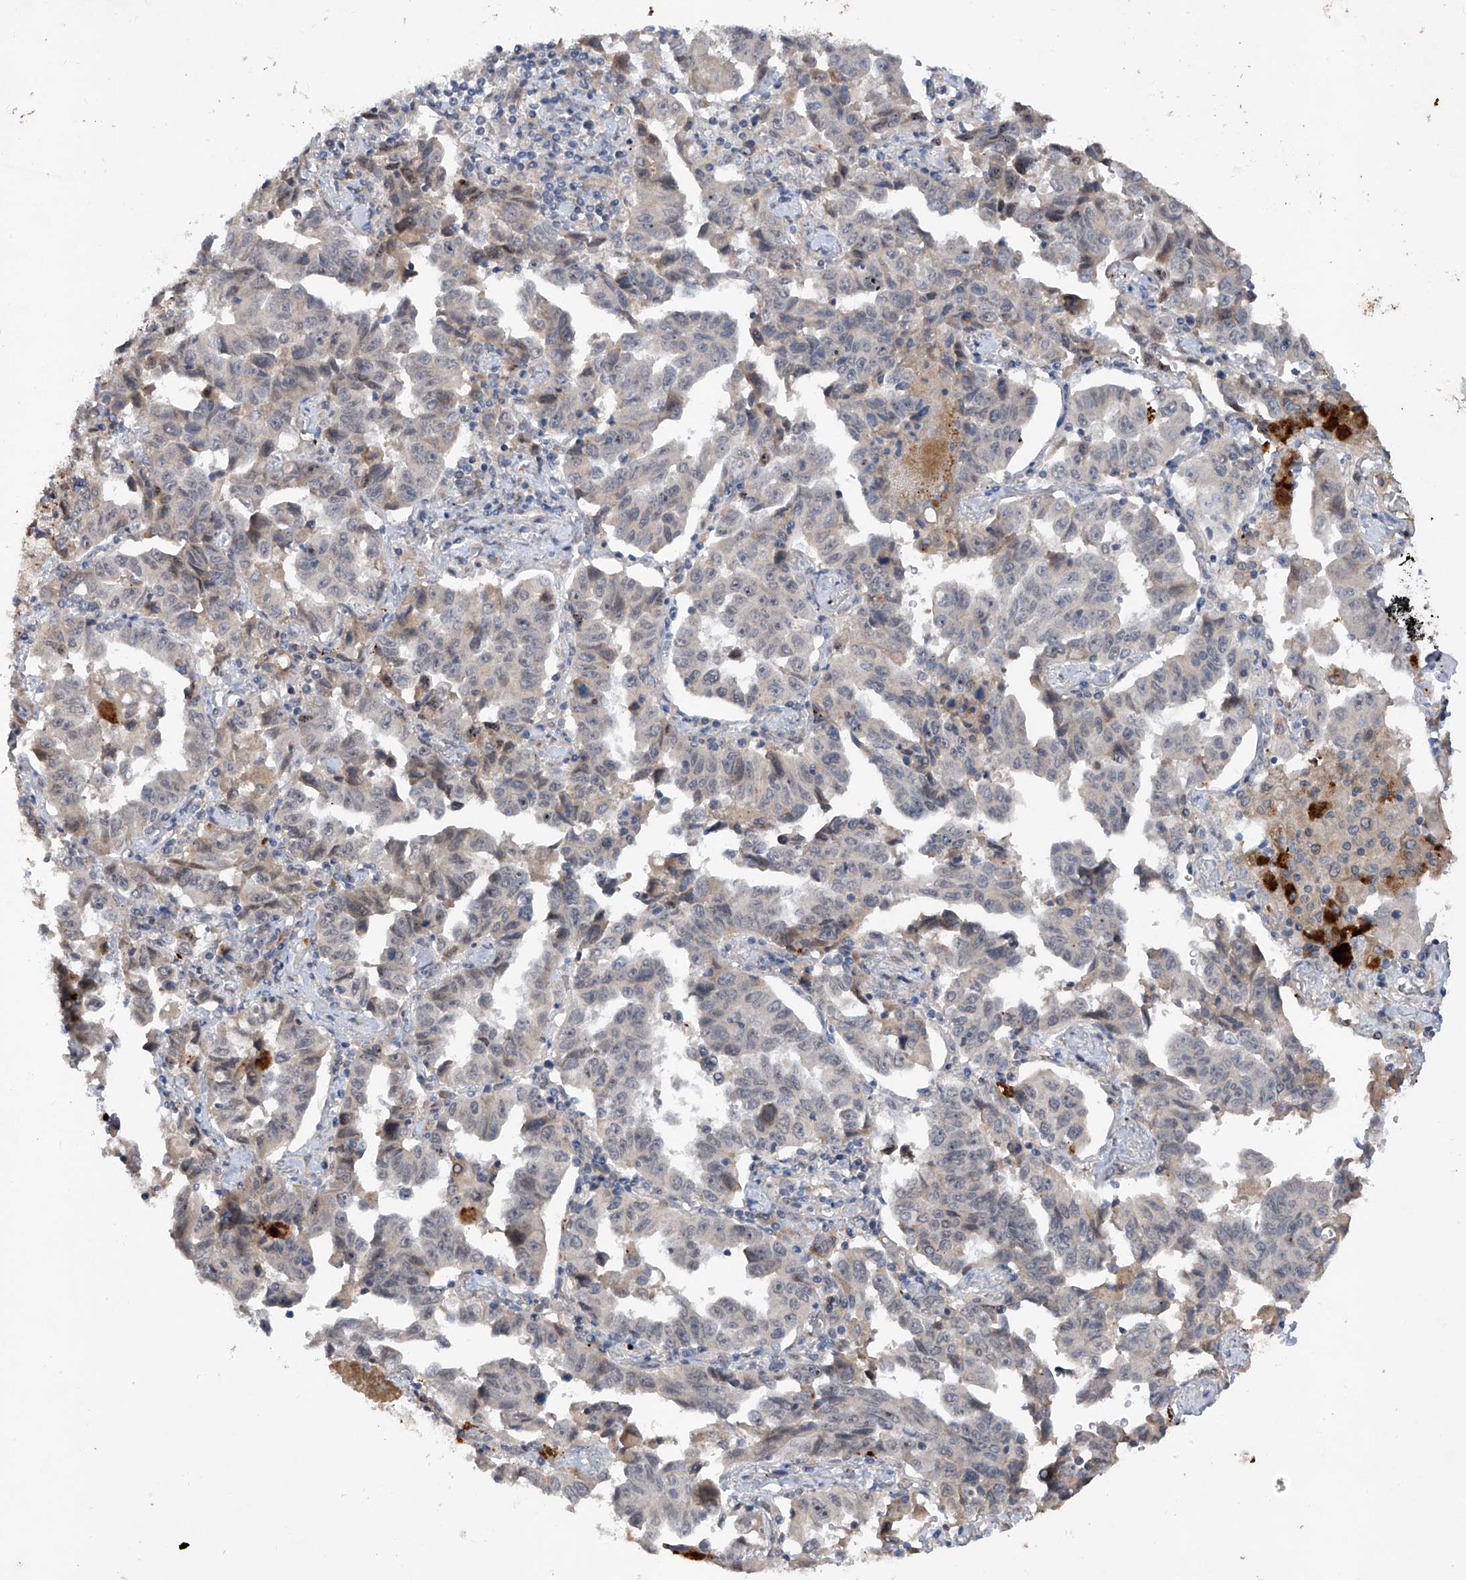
{"staining": {"intensity": "negative", "quantity": "none", "location": "none"}, "tissue": "lung cancer", "cell_type": "Tumor cells", "image_type": "cancer", "snomed": [{"axis": "morphology", "description": "Adenocarcinoma, NOS"}, {"axis": "topography", "description": "Lung"}], "caption": "An immunohistochemistry (IHC) photomicrograph of lung cancer is shown. There is no staining in tumor cells of lung cancer. (DAB (3,3'-diaminobenzidine) immunohistochemistry, high magnification).", "gene": "FAM135A", "patient": {"sex": "female", "age": 51}}